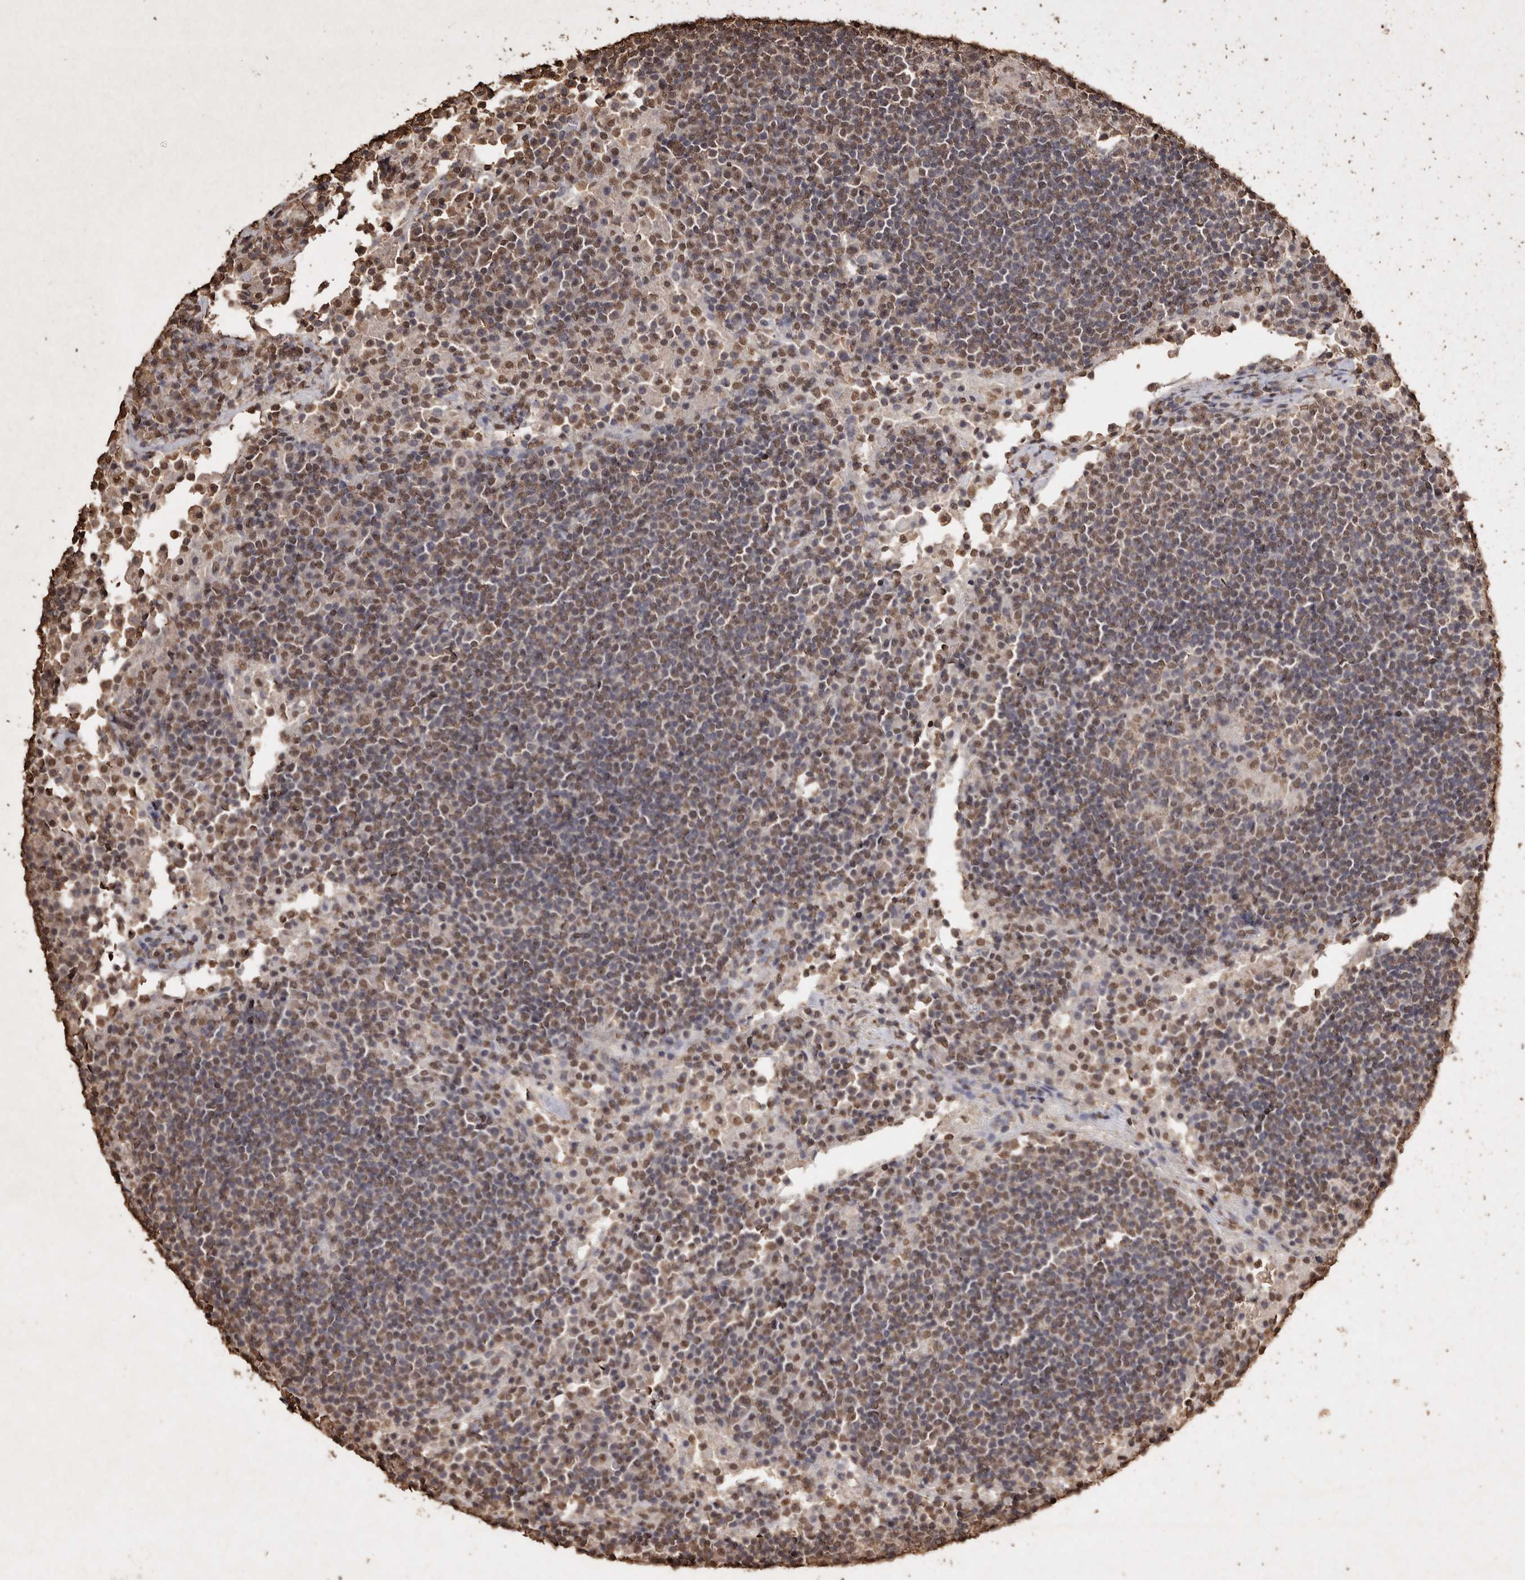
{"staining": {"intensity": "moderate", "quantity": "25%-75%", "location": "nuclear"}, "tissue": "lymph node", "cell_type": "Germinal center cells", "image_type": "normal", "snomed": [{"axis": "morphology", "description": "Normal tissue, NOS"}, {"axis": "topography", "description": "Lymph node"}], "caption": "A medium amount of moderate nuclear expression is identified in approximately 25%-75% of germinal center cells in benign lymph node.", "gene": "FSTL3", "patient": {"sex": "female", "age": 53}}